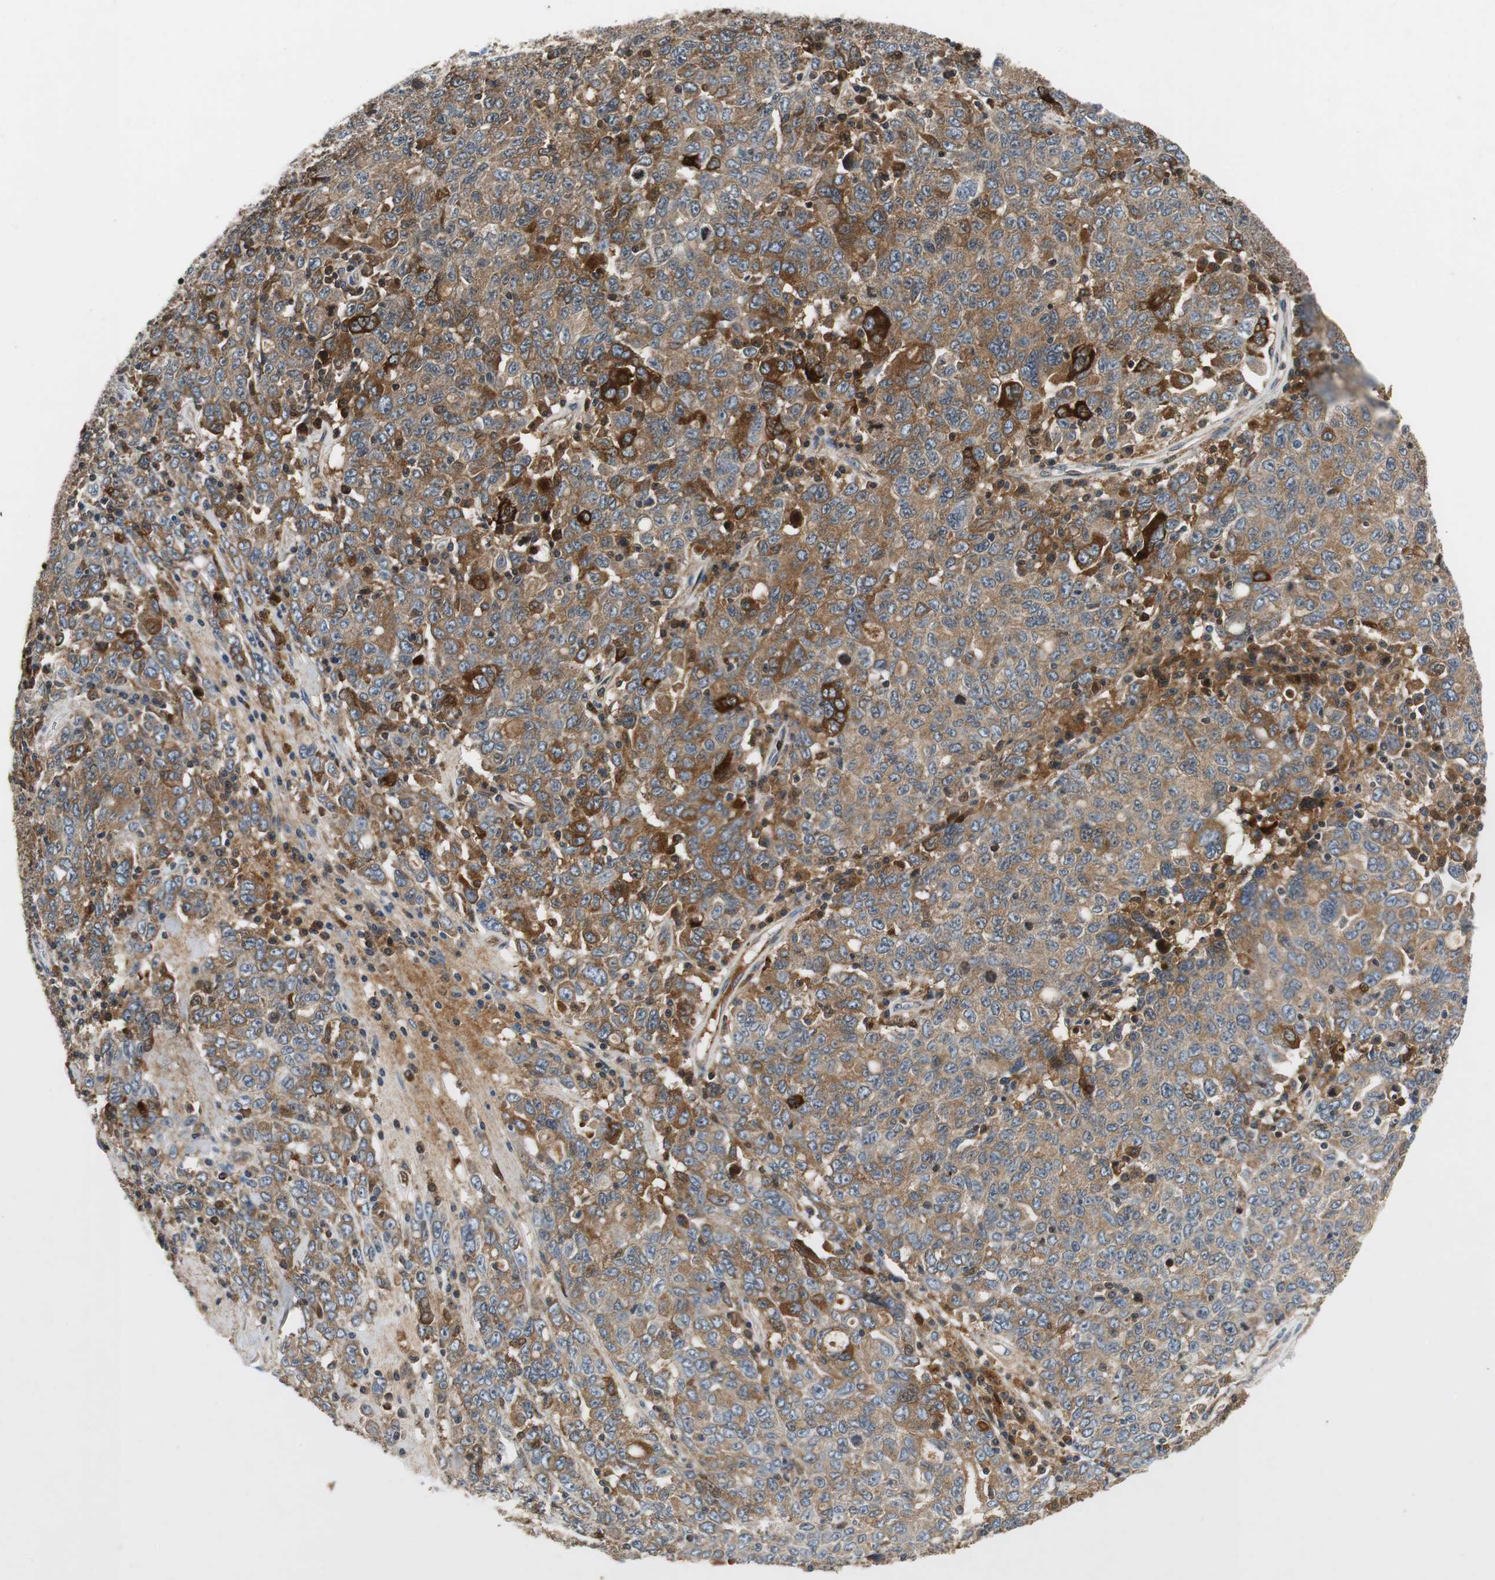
{"staining": {"intensity": "moderate", "quantity": "25%-75%", "location": "cytoplasmic/membranous"}, "tissue": "ovarian cancer", "cell_type": "Tumor cells", "image_type": "cancer", "snomed": [{"axis": "morphology", "description": "Carcinoma, endometroid"}, {"axis": "topography", "description": "Ovary"}], "caption": "Ovarian cancer (endometroid carcinoma) stained with DAB immunohistochemistry (IHC) reveals medium levels of moderate cytoplasmic/membranous staining in approximately 25%-75% of tumor cells. Using DAB (brown) and hematoxylin (blue) stains, captured at high magnification using brightfield microscopy.", "gene": "ORM1", "patient": {"sex": "female", "age": 62}}